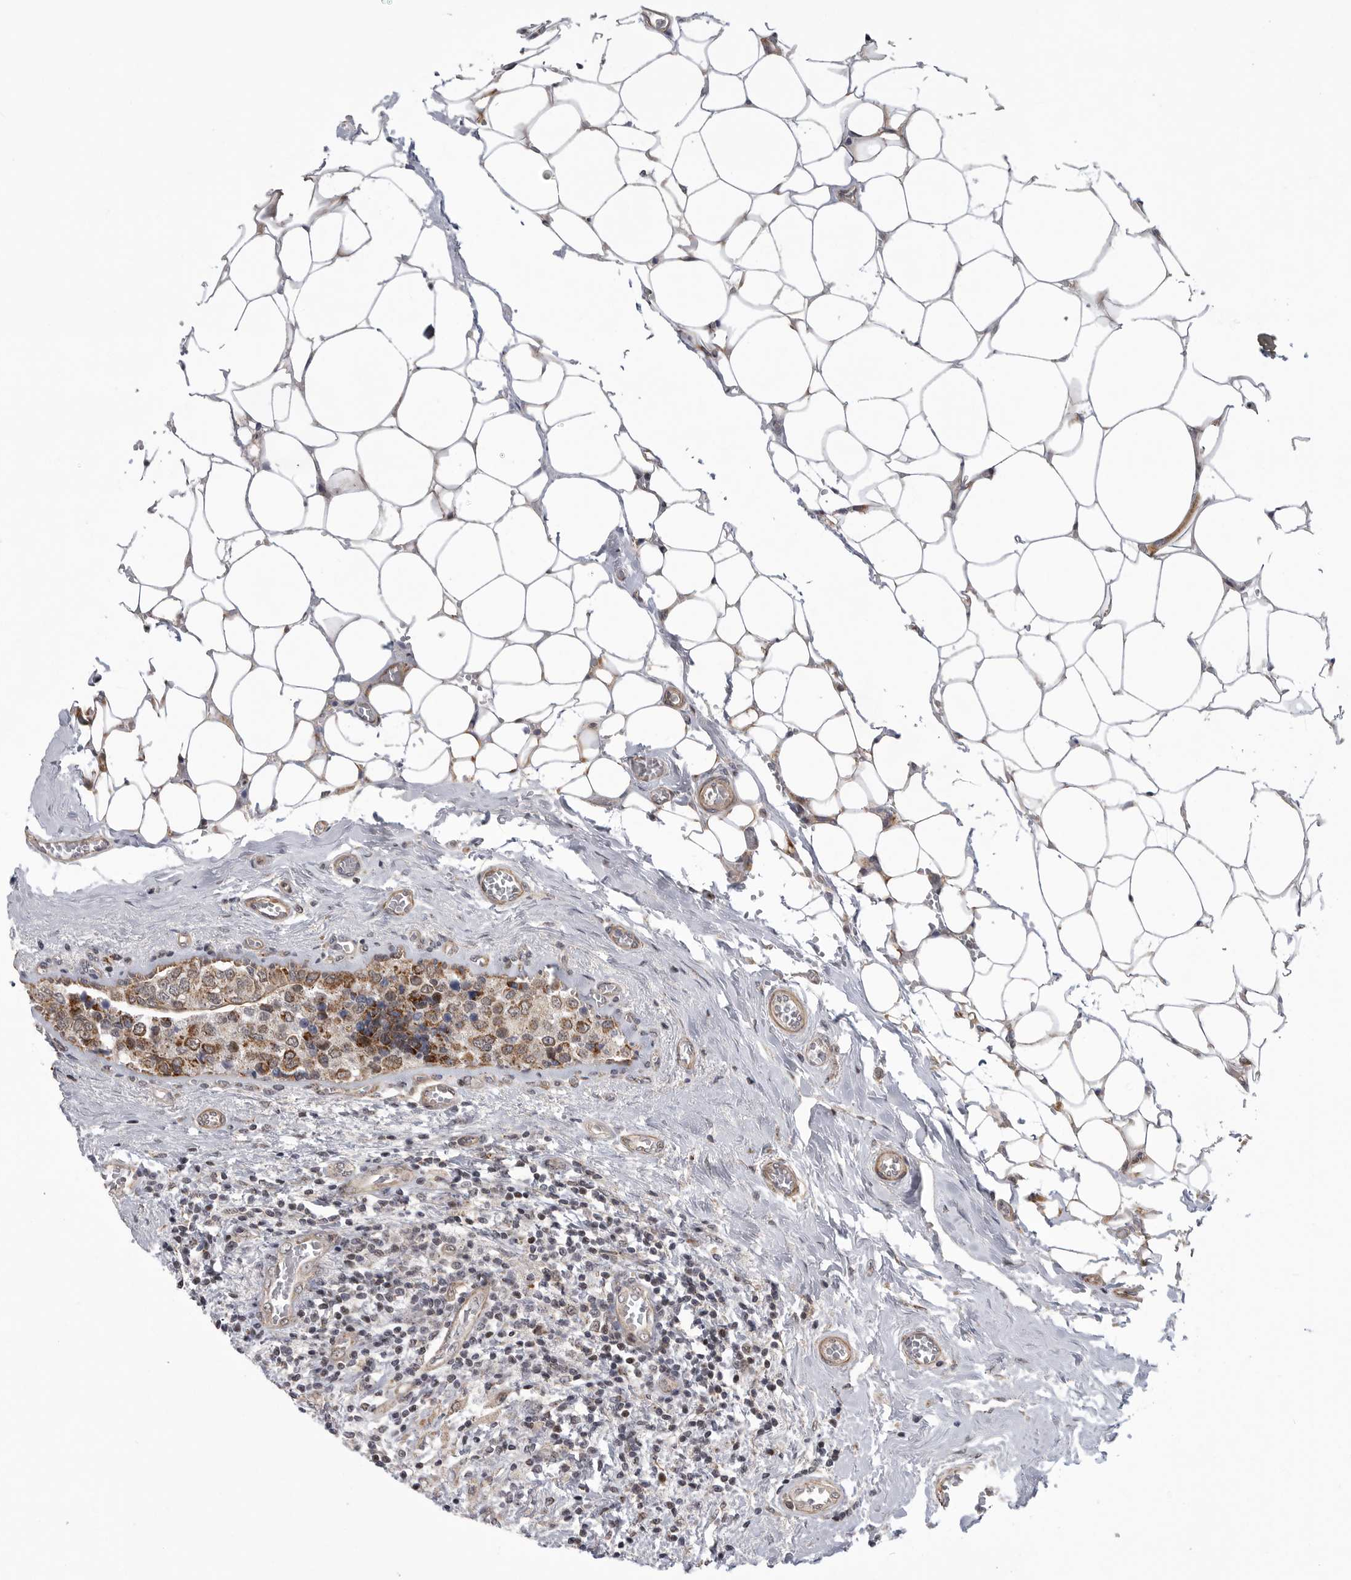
{"staining": {"intensity": "moderate", "quantity": ">75%", "location": "cytoplasmic/membranous"}, "tissue": "breast cancer", "cell_type": "Tumor cells", "image_type": "cancer", "snomed": [{"axis": "morphology", "description": "Normal tissue, NOS"}, {"axis": "morphology", "description": "Duct carcinoma"}, {"axis": "topography", "description": "Breast"}], "caption": "Immunohistochemistry photomicrograph of human intraductal carcinoma (breast) stained for a protein (brown), which exhibits medium levels of moderate cytoplasmic/membranous positivity in about >75% of tumor cells.", "gene": "TMPRSS11F", "patient": {"sex": "female", "age": 43}}